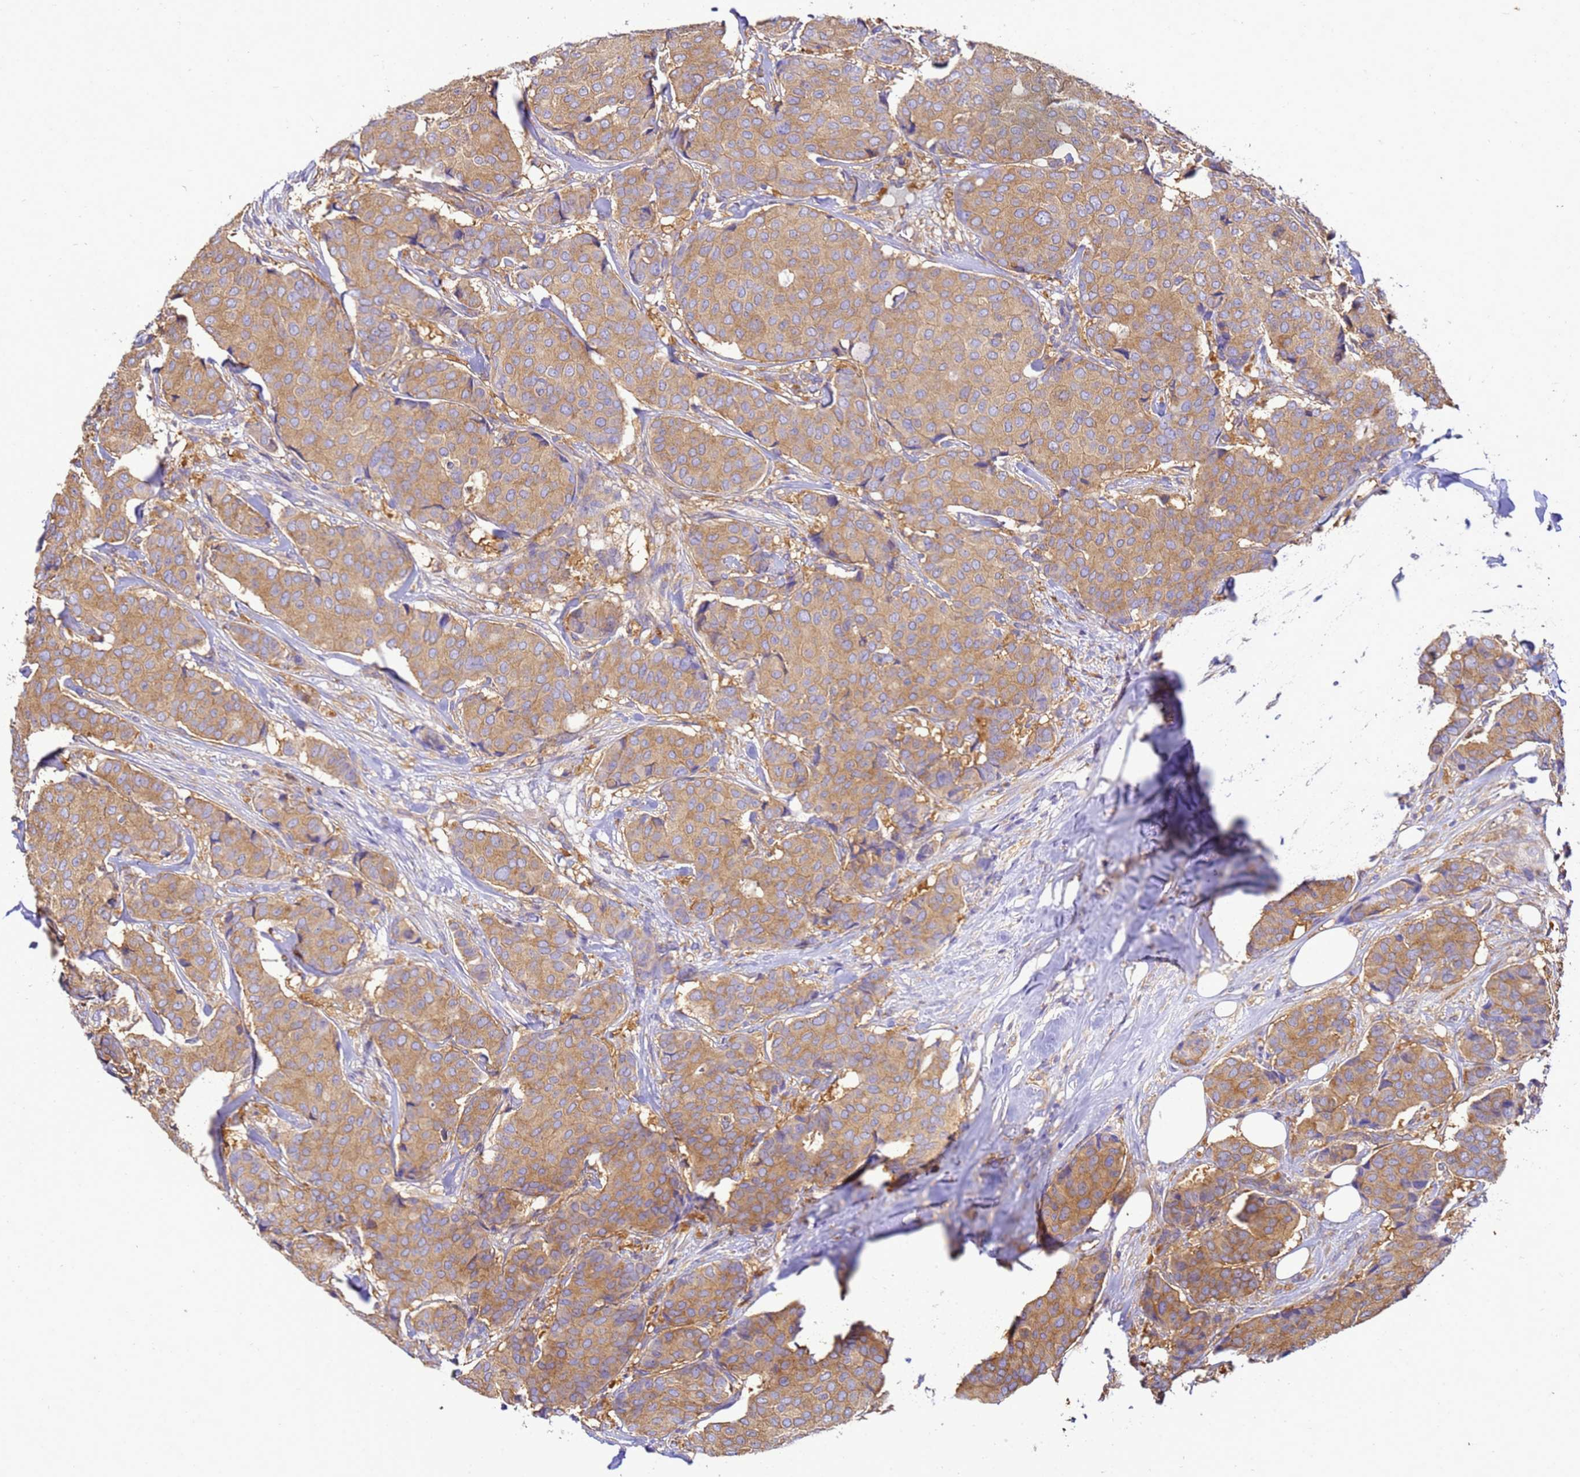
{"staining": {"intensity": "moderate", "quantity": ">75%", "location": "cytoplasmic/membranous"}, "tissue": "breast cancer", "cell_type": "Tumor cells", "image_type": "cancer", "snomed": [{"axis": "morphology", "description": "Duct carcinoma"}, {"axis": "topography", "description": "Breast"}], "caption": "Immunohistochemical staining of human breast cancer (infiltrating ductal carcinoma) shows medium levels of moderate cytoplasmic/membranous protein positivity in approximately >75% of tumor cells.", "gene": "NARS1", "patient": {"sex": "female", "age": 75}}